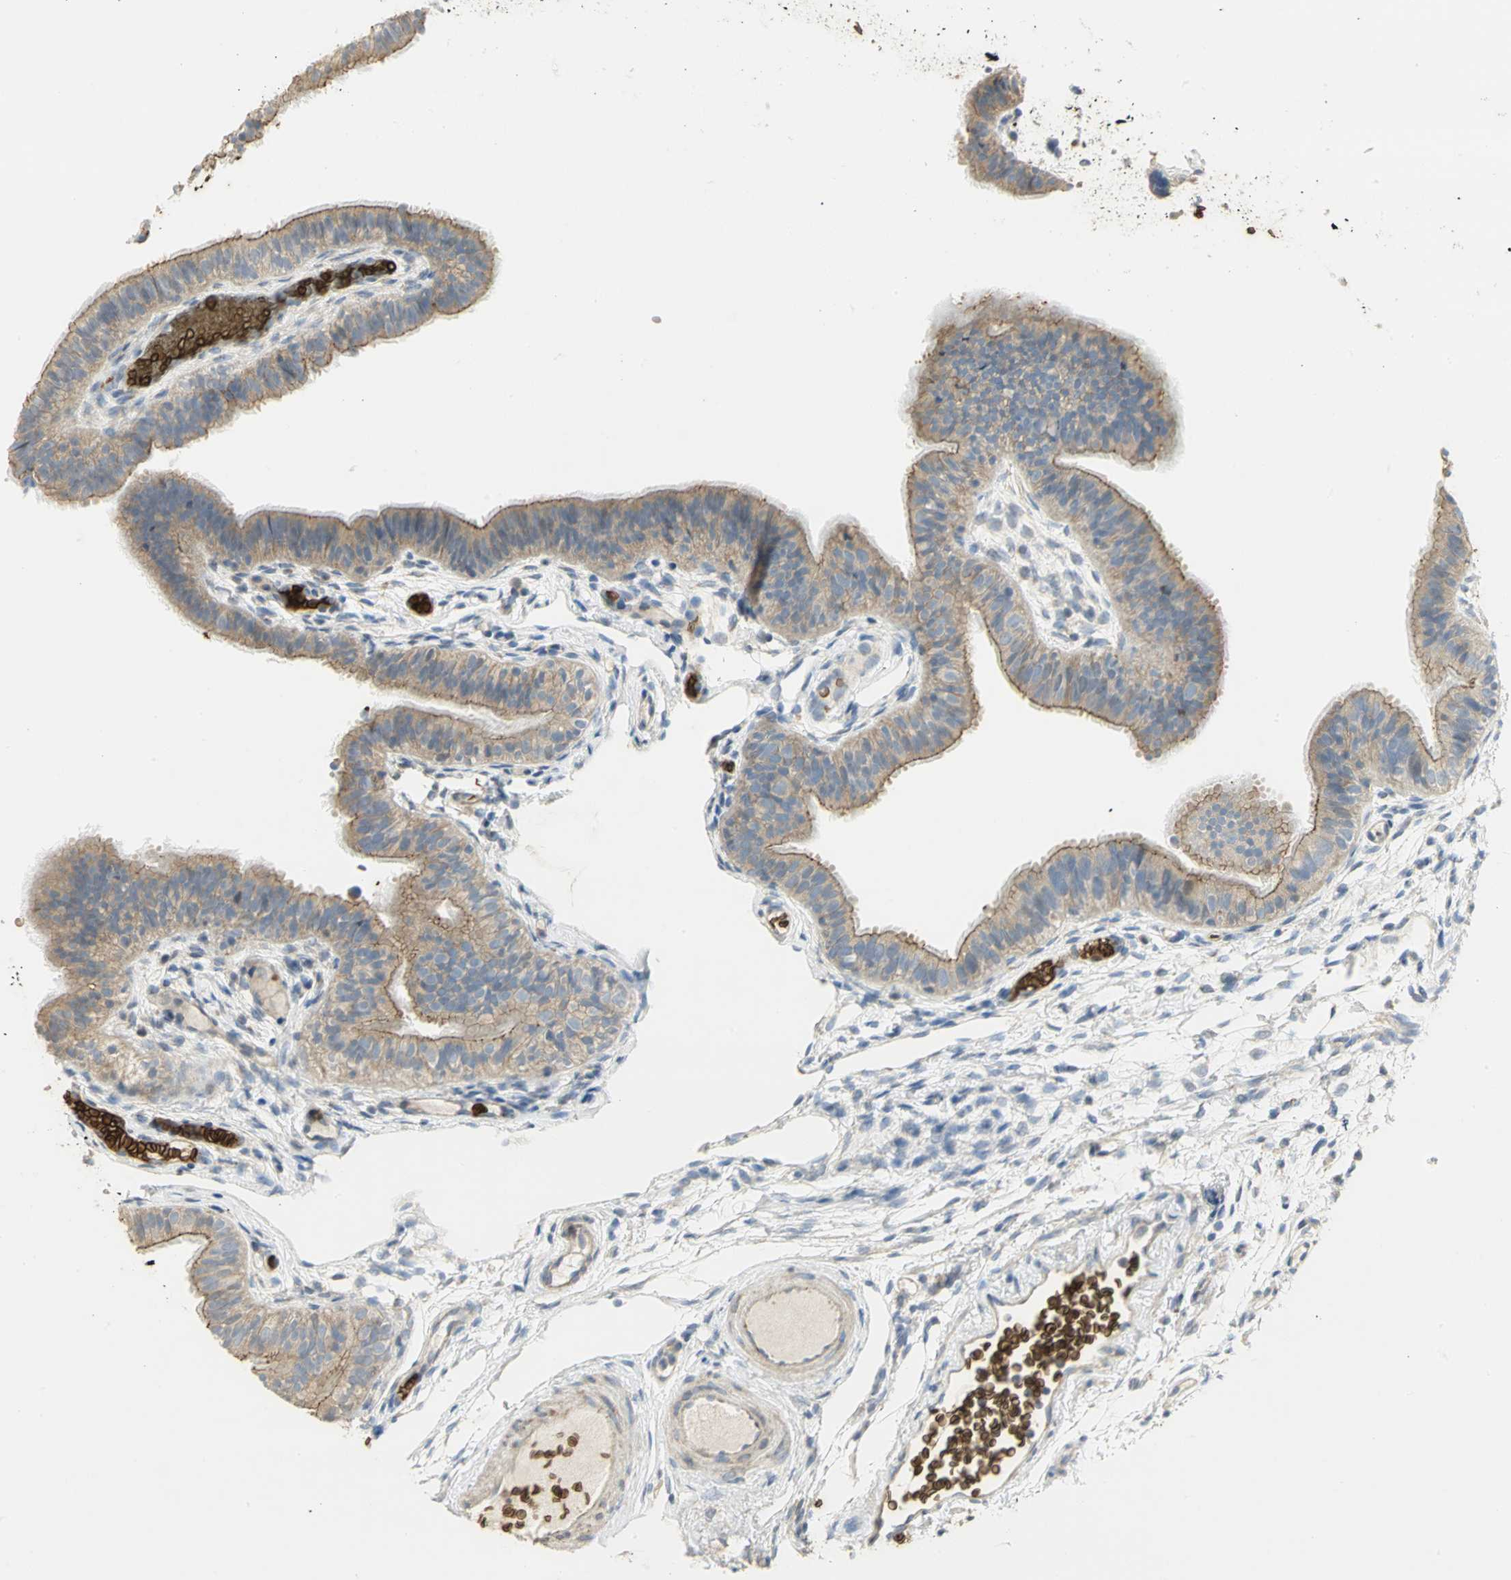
{"staining": {"intensity": "moderate", "quantity": ">75%", "location": "cytoplasmic/membranous"}, "tissue": "fallopian tube", "cell_type": "Glandular cells", "image_type": "normal", "snomed": [{"axis": "morphology", "description": "Normal tissue, NOS"}, {"axis": "morphology", "description": "Dermoid, NOS"}, {"axis": "topography", "description": "Fallopian tube"}], "caption": "DAB (3,3'-diaminobenzidine) immunohistochemical staining of unremarkable human fallopian tube exhibits moderate cytoplasmic/membranous protein expression in about >75% of glandular cells.", "gene": "ANK1", "patient": {"sex": "female", "age": 33}}